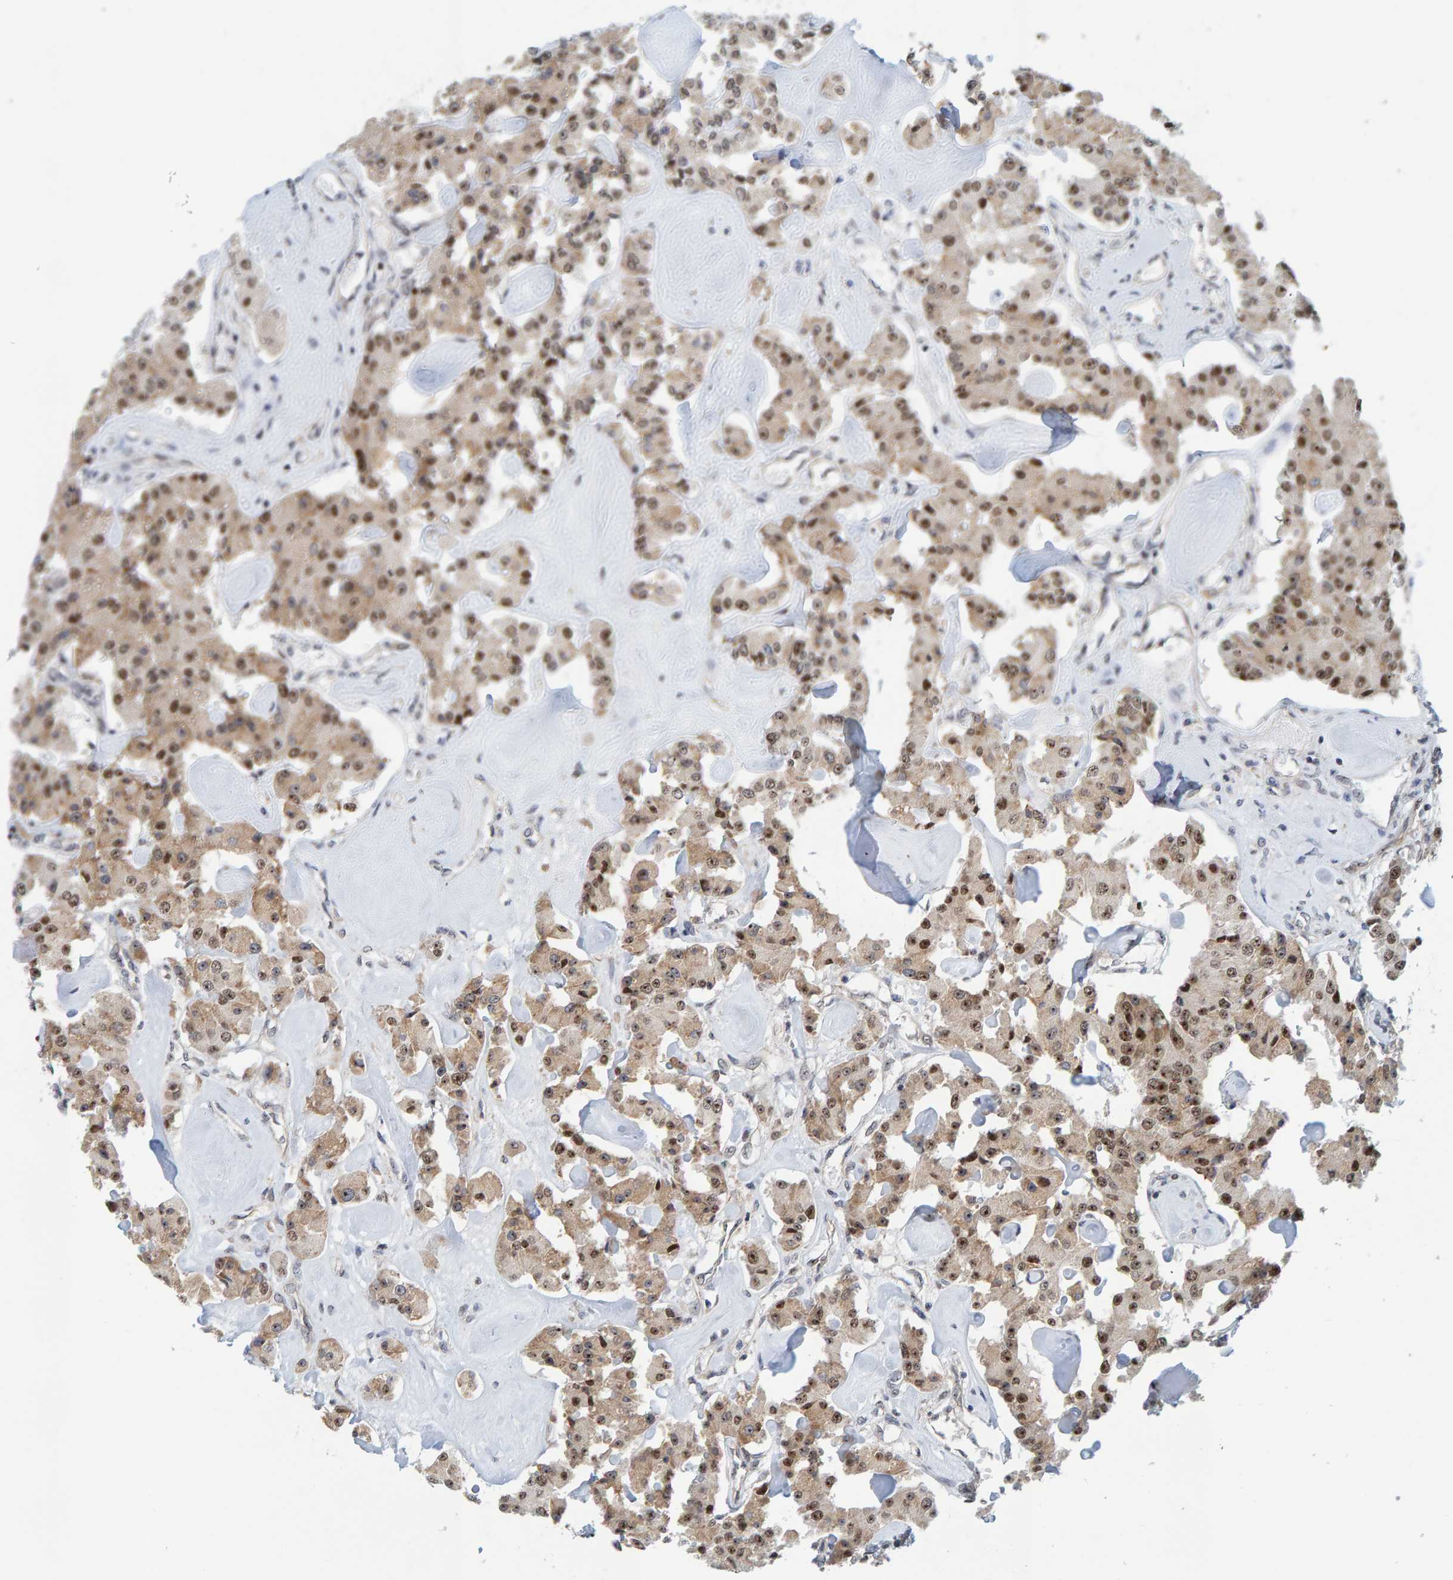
{"staining": {"intensity": "strong", "quantity": ">75%", "location": "nuclear"}, "tissue": "carcinoid", "cell_type": "Tumor cells", "image_type": "cancer", "snomed": [{"axis": "morphology", "description": "Carcinoid, malignant, NOS"}, {"axis": "topography", "description": "Pancreas"}], "caption": "Immunohistochemical staining of carcinoid (malignant) displays strong nuclear protein staining in about >75% of tumor cells.", "gene": "POLR1E", "patient": {"sex": "male", "age": 41}}